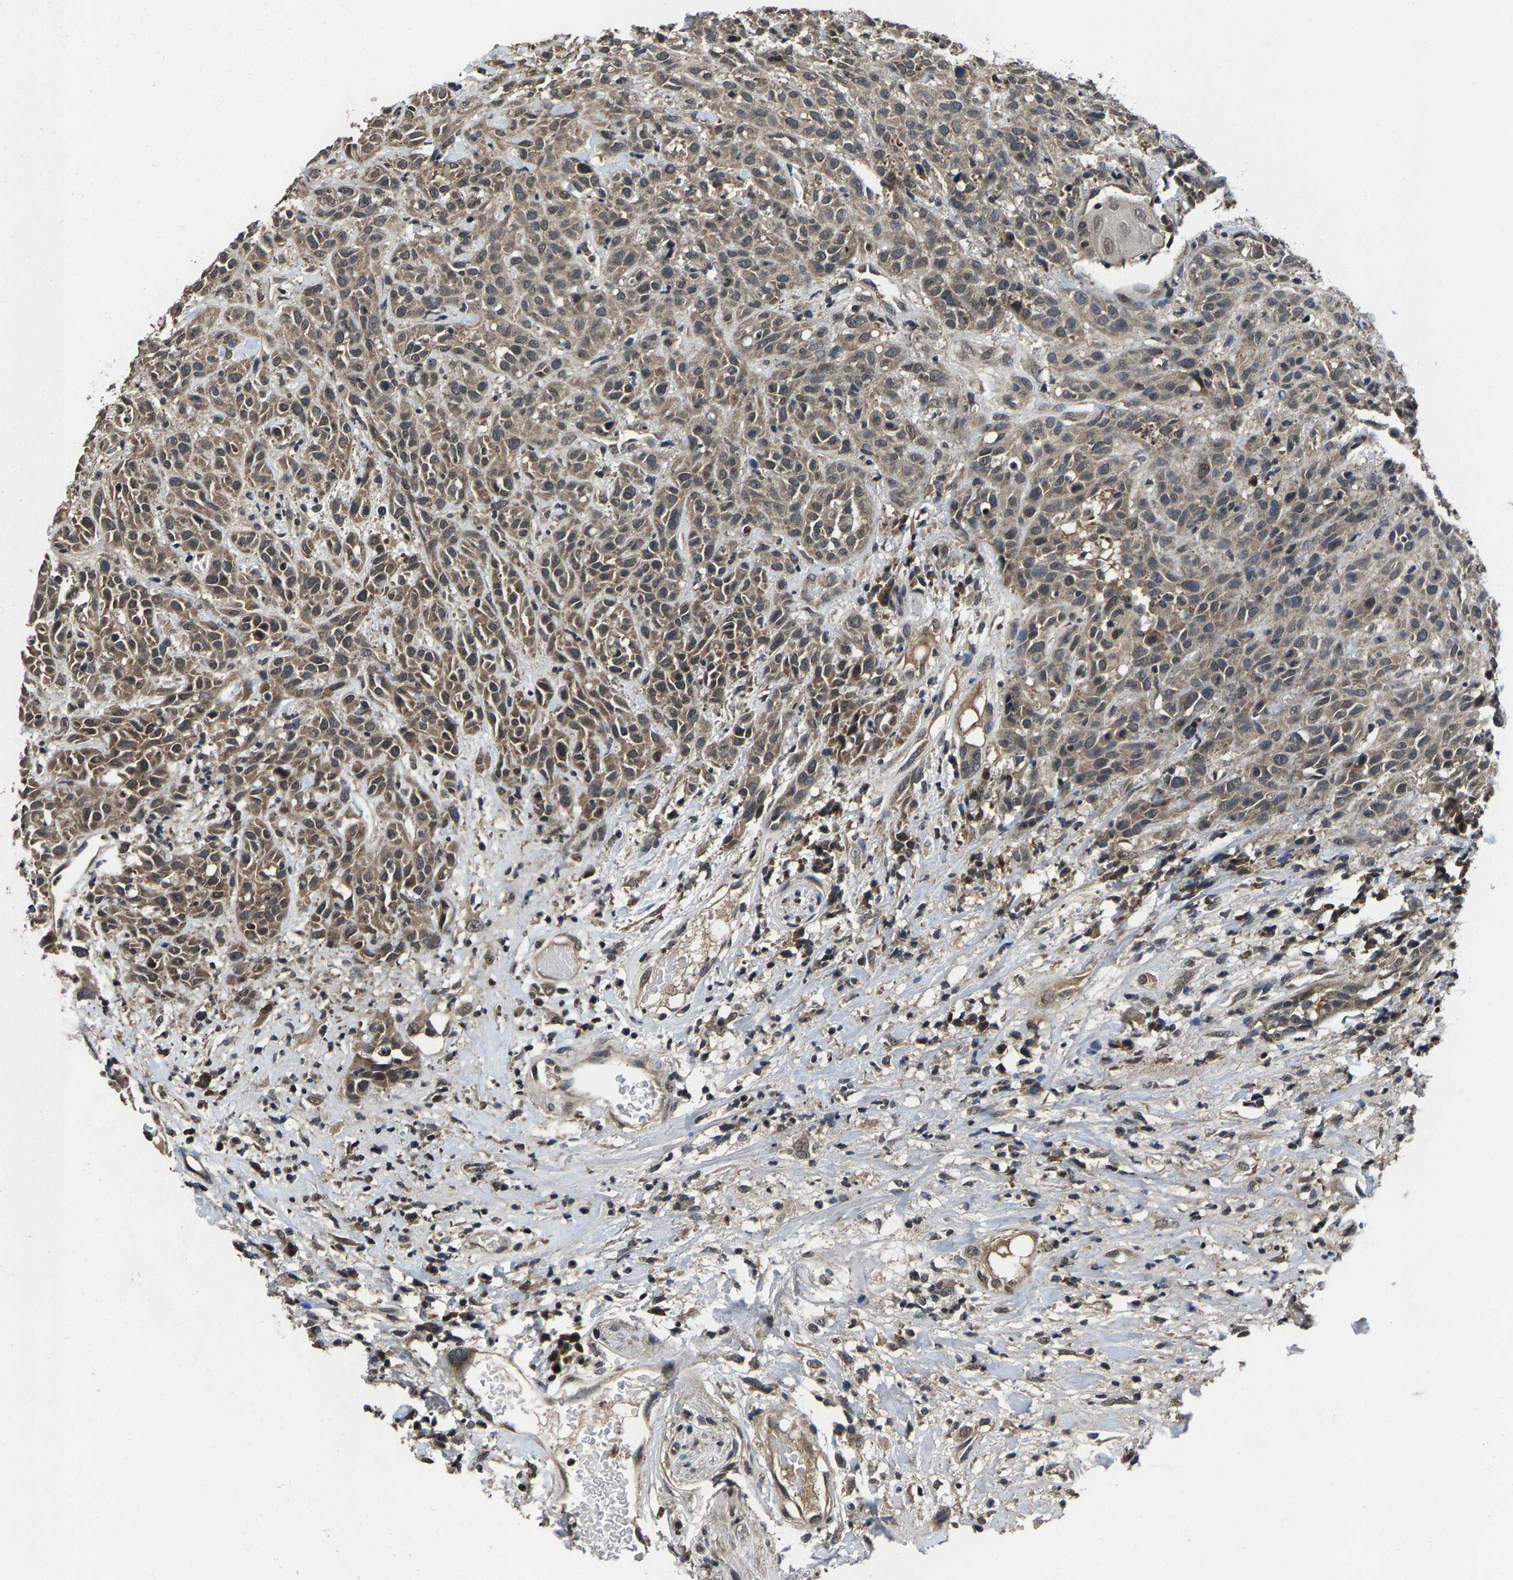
{"staining": {"intensity": "weak", "quantity": ">75%", "location": "cytoplasmic/membranous"}, "tissue": "head and neck cancer", "cell_type": "Tumor cells", "image_type": "cancer", "snomed": [{"axis": "morphology", "description": "Normal tissue, NOS"}, {"axis": "morphology", "description": "Squamous cell carcinoma, NOS"}, {"axis": "topography", "description": "Cartilage tissue"}, {"axis": "topography", "description": "Head-Neck"}], "caption": "High-power microscopy captured an IHC histopathology image of head and neck cancer, revealing weak cytoplasmic/membranous staining in about >75% of tumor cells. The protein of interest is stained brown, and the nuclei are stained in blue (DAB (3,3'-diaminobenzidine) IHC with brightfield microscopy, high magnification).", "gene": "HUWE1", "patient": {"sex": "male", "age": 62}}